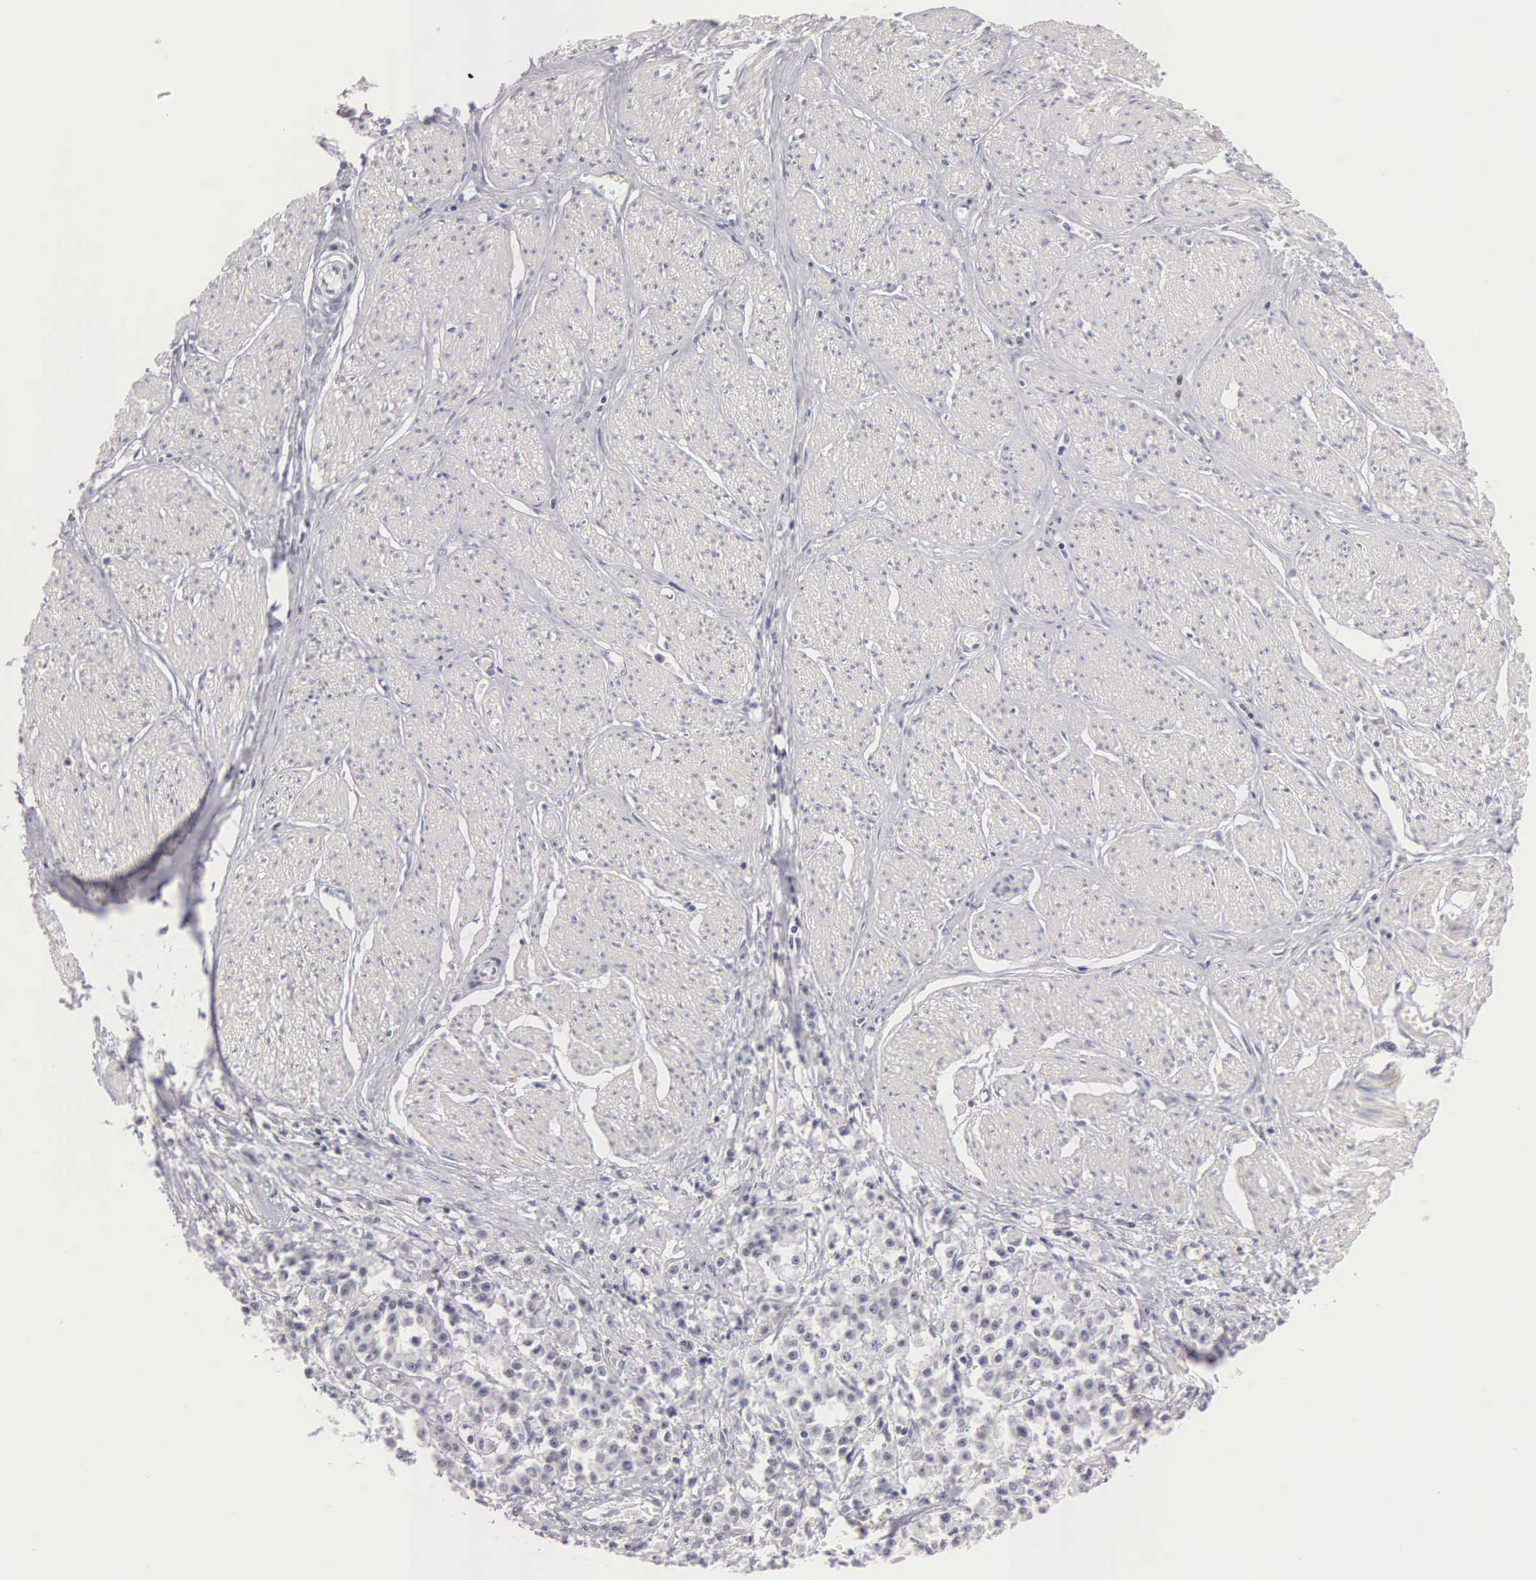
{"staining": {"intensity": "negative", "quantity": "none", "location": "none"}, "tissue": "stomach cancer", "cell_type": "Tumor cells", "image_type": "cancer", "snomed": [{"axis": "morphology", "description": "Adenocarcinoma, NOS"}, {"axis": "topography", "description": "Stomach"}], "caption": "DAB immunohistochemical staining of stomach cancer reveals no significant expression in tumor cells.", "gene": "FAM47A", "patient": {"sex": "male", "age": 72}}